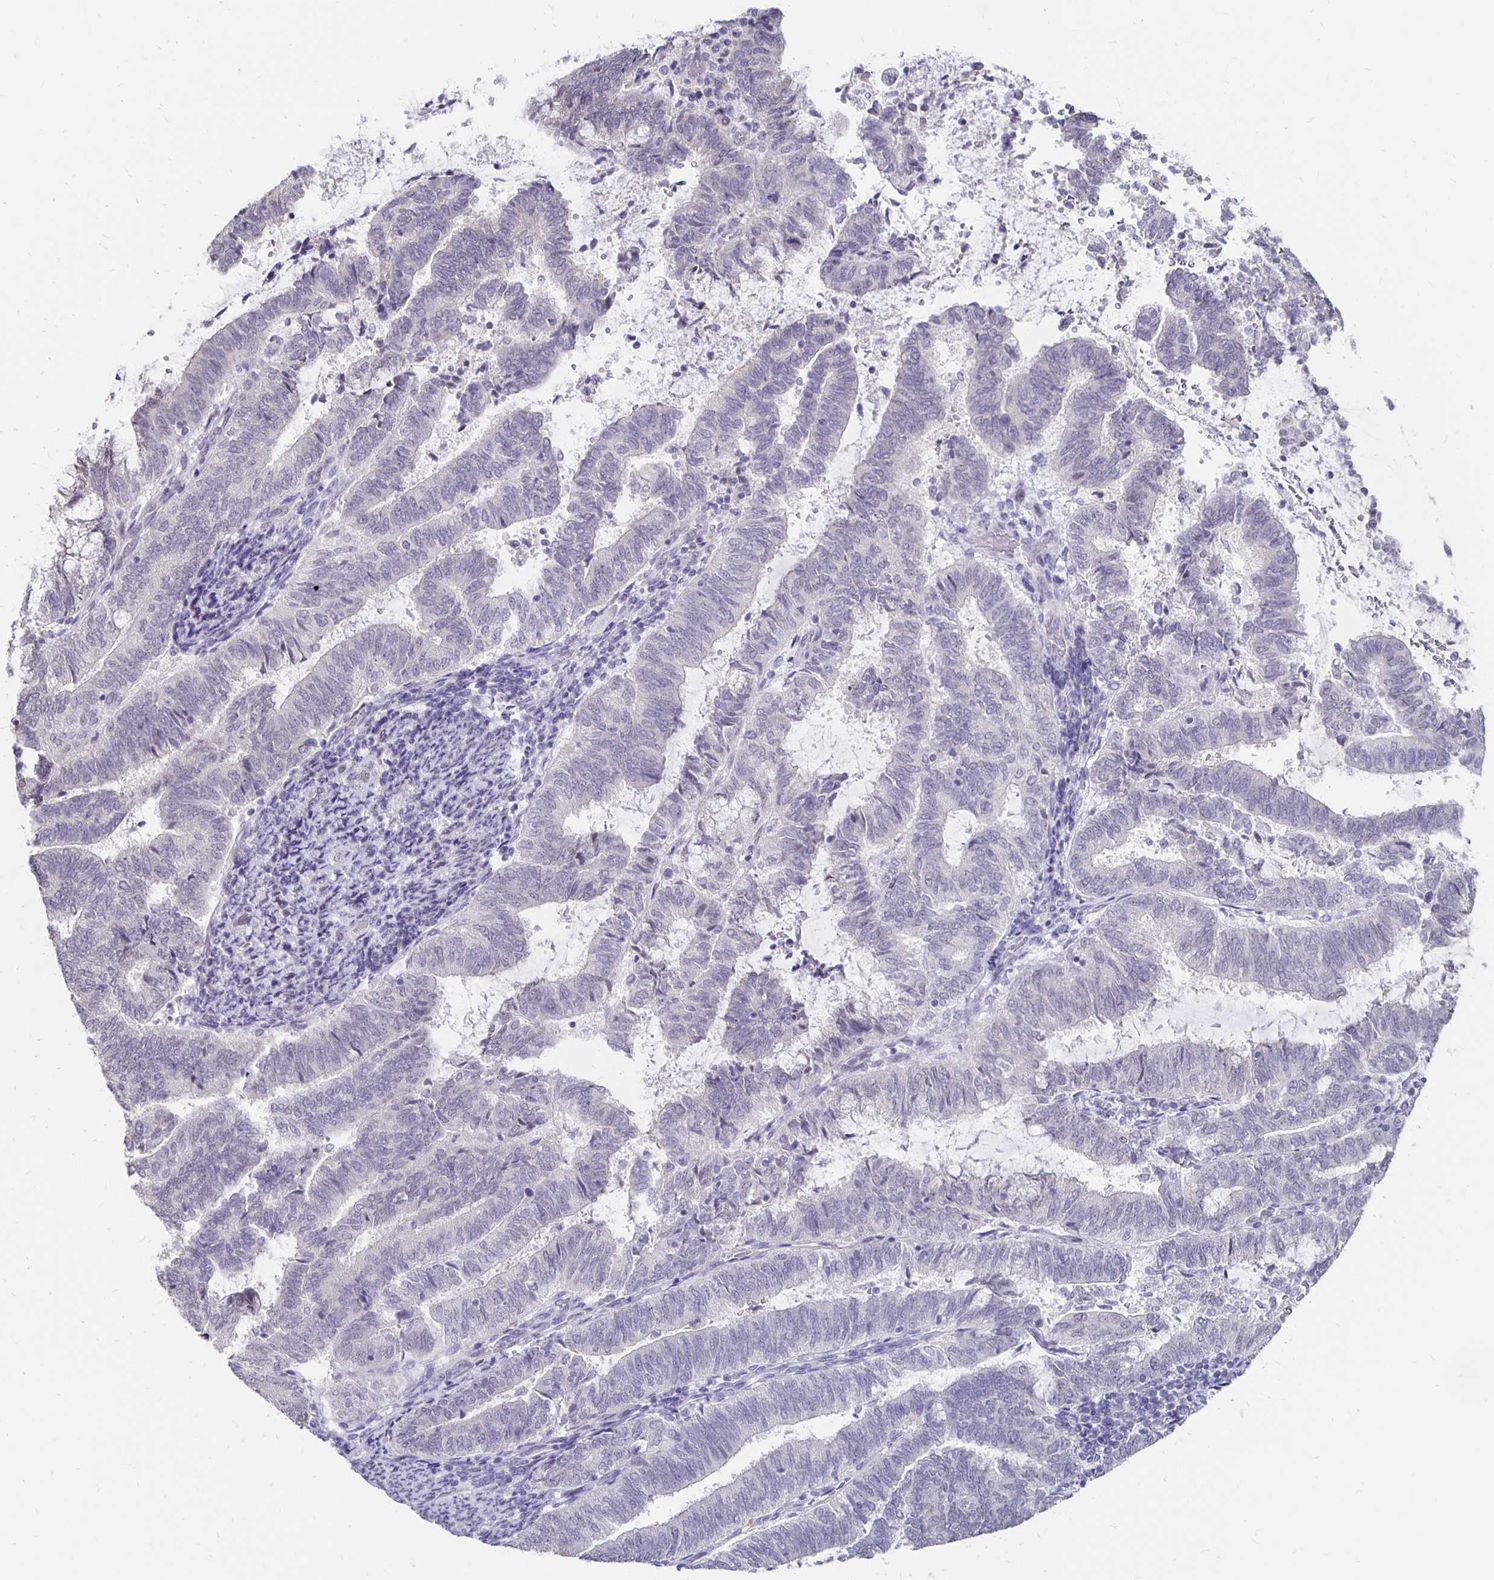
{"staining": {"intensity": "negative", "quantity": "none", "location": "none"}, "tissue": "endometrial cancer", "cell_type": "Tumor cells", "image_type": "cancer", "snomed": [{"axis": "morphology", "description": "Adenocarcinoma, NOS"}, {"axis": "topography", "description": "Endometrium"}], "caption": "Immunohistochemistry image of neoplastic tissue: human adenocarcinoma (endometrial) stained with DAB (3,3'-diaminobenzidine) exhibits no significant protein expression in tumor cells. Nuclei are stained in blue.", "gene": "ATOSB", "patient": {"sex": "female", "age": 65}}